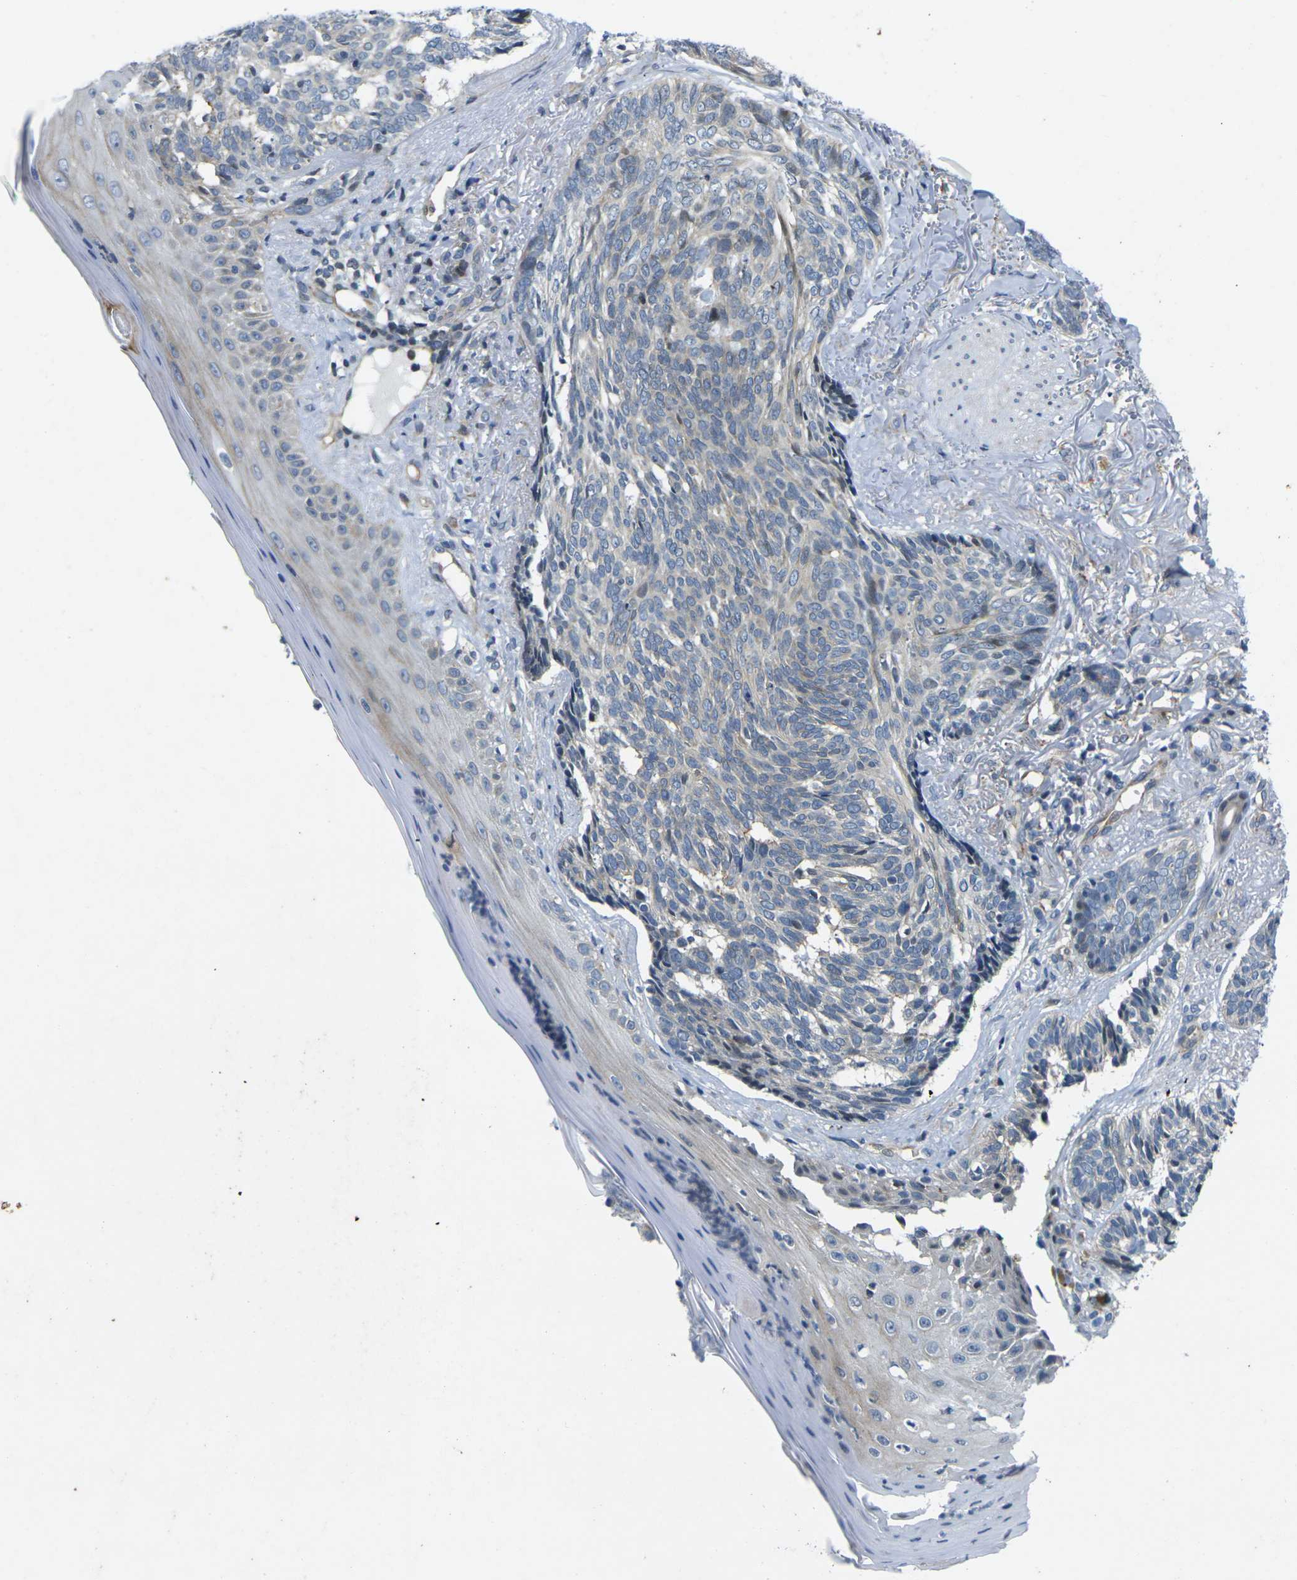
{"staining": {"intensity": "weak", "quantity": "<25%", "location": "cytoplasmic/membranous"}, "tissue": "skin cancer", "cell_type": "Tumor cells", "image_type": "cancer", "snomed": [{"axis": "morphology", "description": "Basal cell carcinoma"}, {"axis": "topography", "description": "Skin"}], "caption": "This is an IHC histopathology image of human basal cell carcinoma (skin). There is no positivity in tumor cells.", "gene": "ROBO2", "patient": {"sex": "male", "age": 43}}